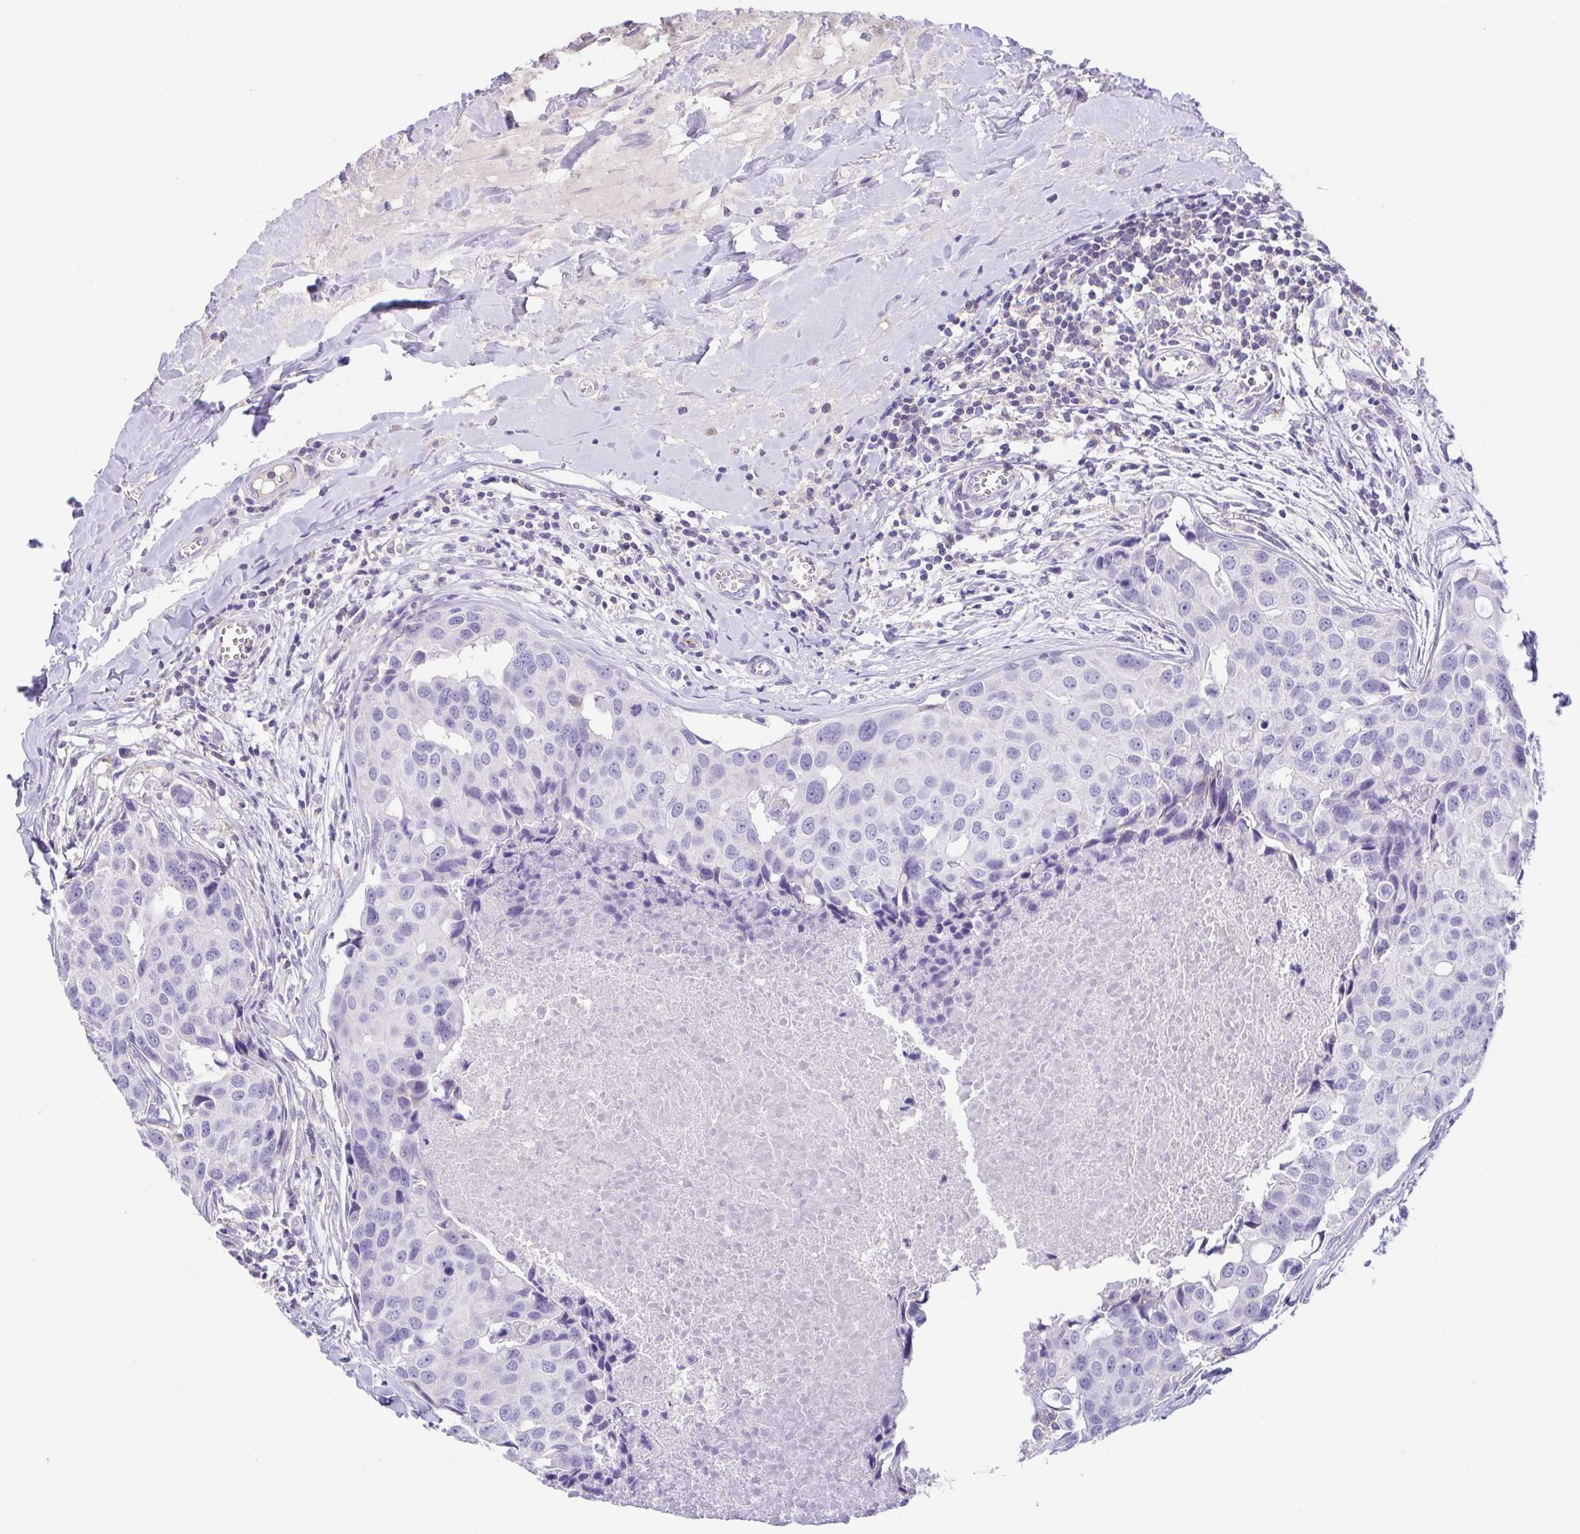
{"staining": {"intensity": "negative", "quantity": "none", "location": "none"}, "tissue": "breast cancer", "cell_type": "Tumor cells", "image_type": "cancer", "snomed": [{"axis": "morphology", "description": "Duct carcinoma"}, {"axis": "topography", "description": "Breast"}], "caption": "Immunohistochemistry (IHC) of breast cancer exhibits no positivity in tumor cells. (DAB immunohistochemistry (IHC) visualized using brightfield microscopy, high magnification).", "gene": "ARPP21", "patient": {"sex": "female", "age": 24}}